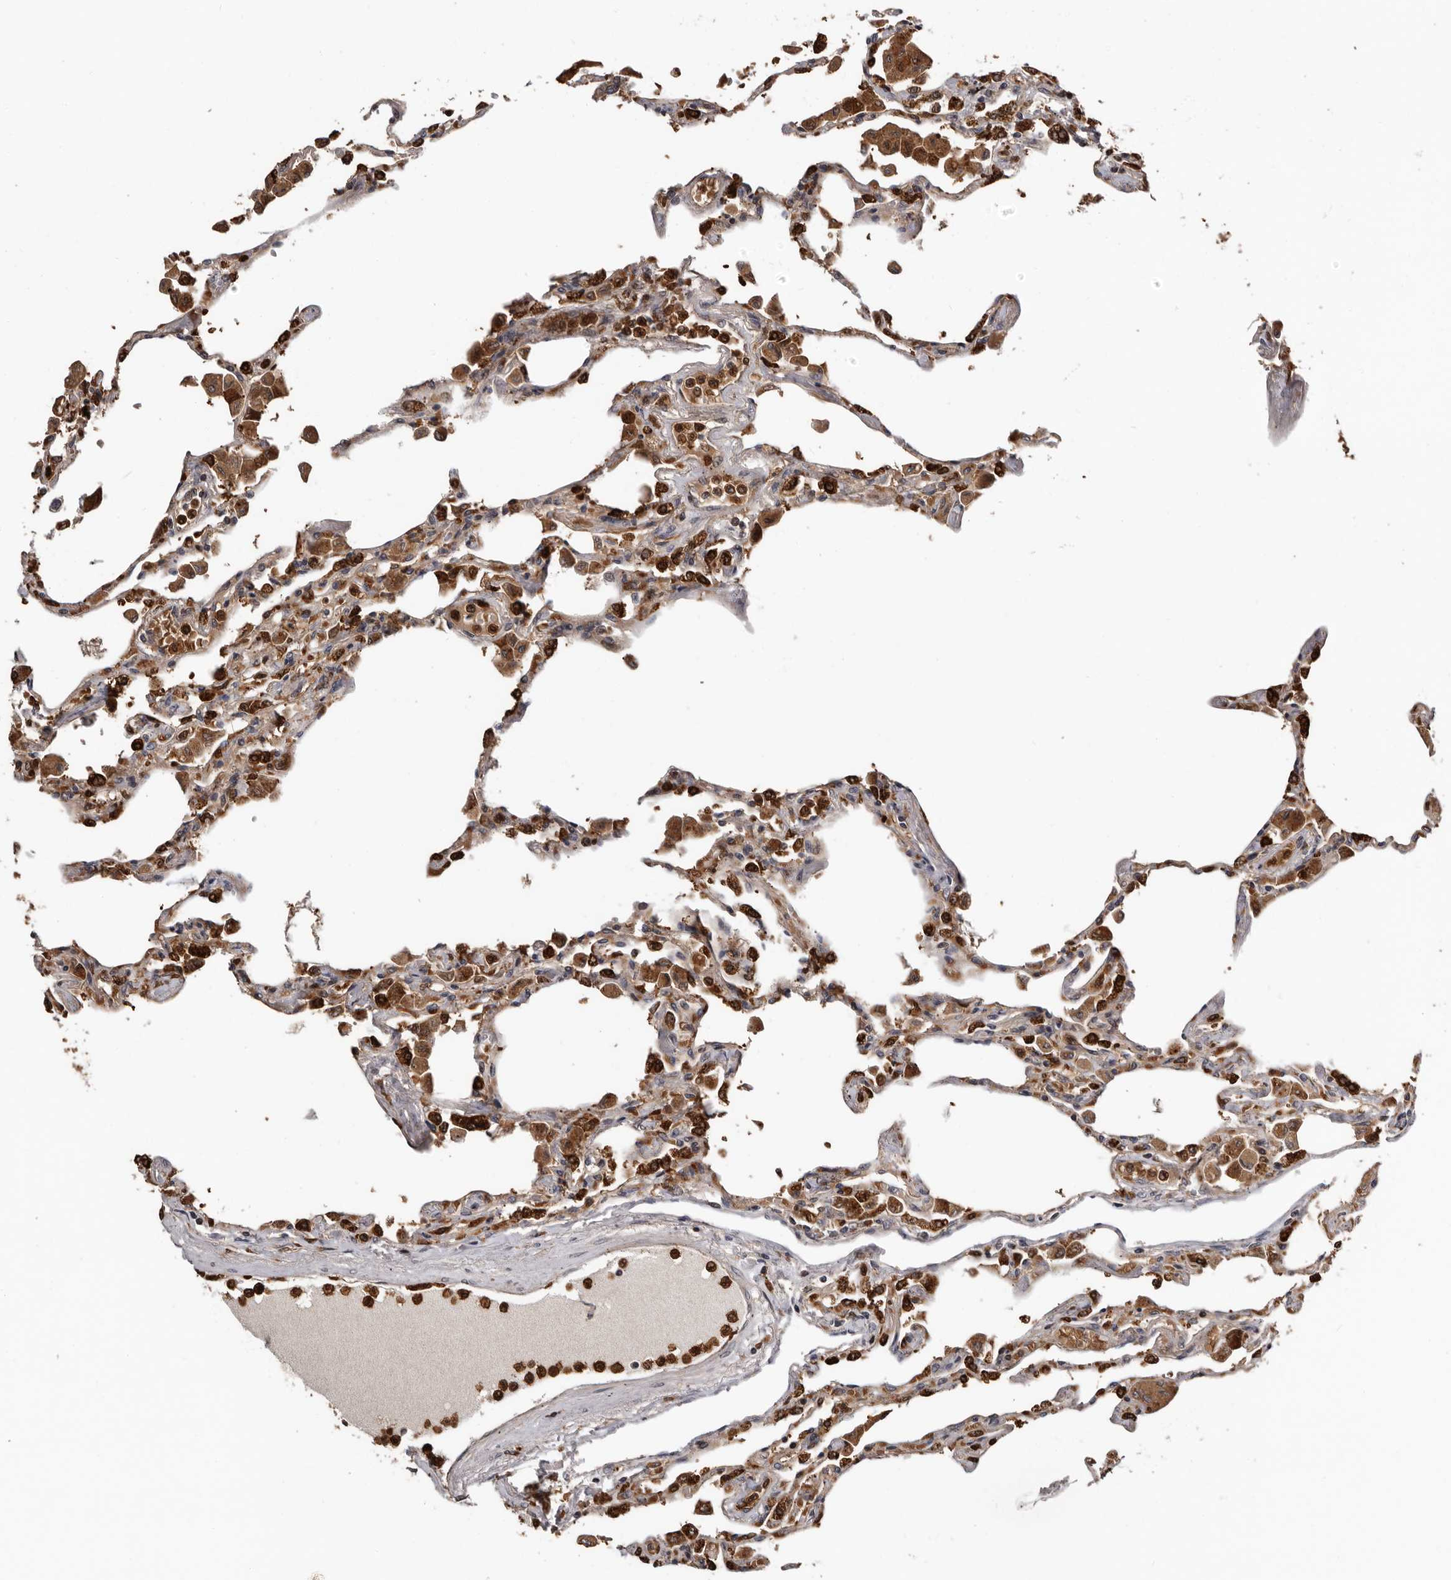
{"staining": {"intensity": "moderate", "quantity": ">75%", "location": "cytoplasmic/membranous"}, "tissue": "lung", "cell_type": "Alveolar cells", "image_type": "normal", "snomed": [{"axis": "morphology", "description": "Normal tissue, NOS"}, {"axis": "topography", "description": "Bronchus"}, {"axis": "topography", "description": "Lung"}], "caption": "Moderate cytoplasmic/membranous positivity is identified in approximately >75% of alveolar cells in normal lung. (Brightfield microscopy of DAB IHC at high magnification).", "gene": "FGFR4", "patient": {"sex": "female", "age": 49}}